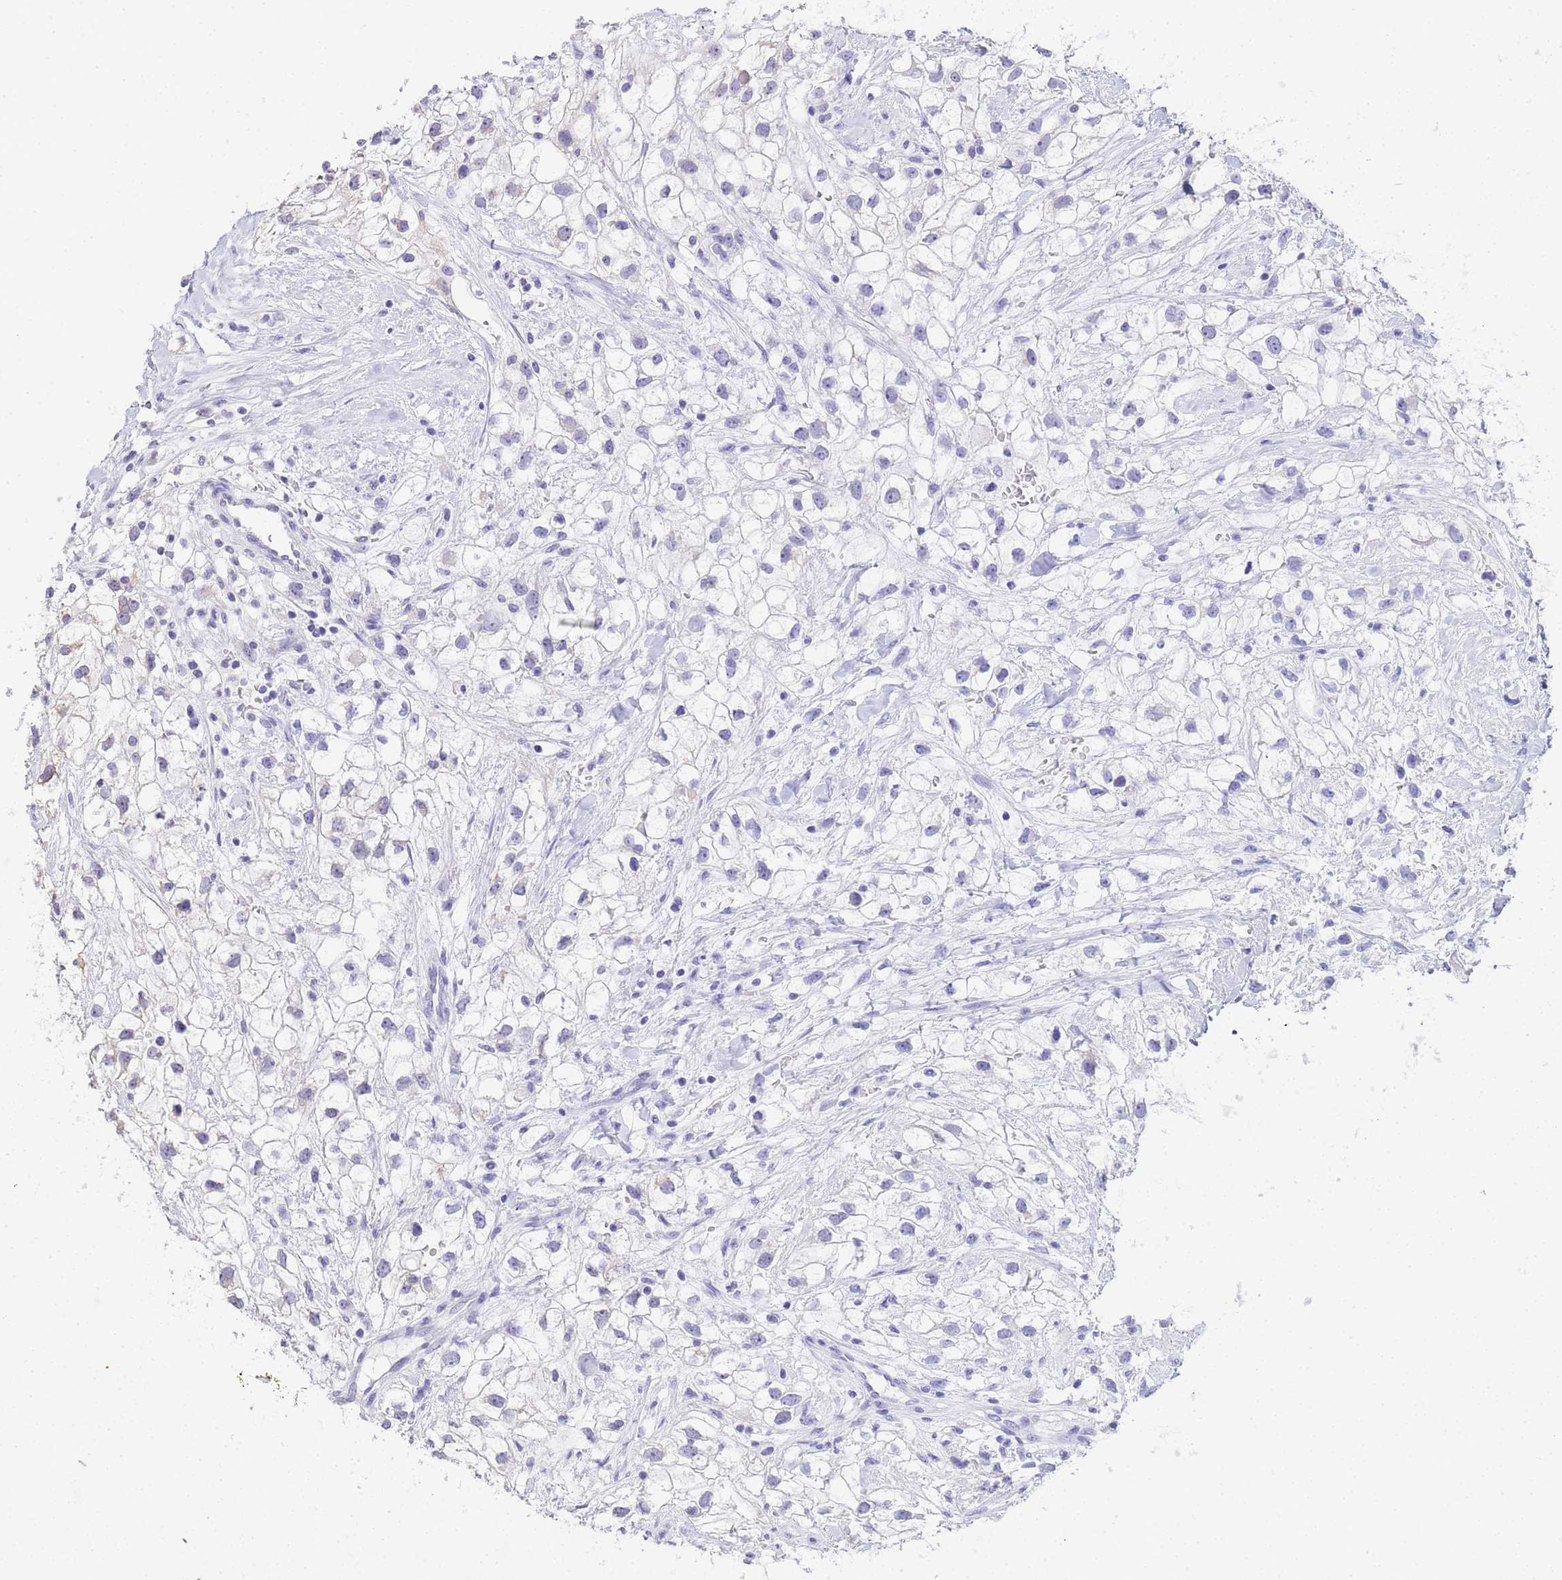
{"staining": {"intensity": "negative", "quantity": "none", "location": "none"}, "tissue": "renal cancer", "cell_type": "Tumor cells", "image_type": "cancer", "snomed": [{"axis": "morphology", "description": "Adenocarcinoma, NOS"}, {"axis": "topography", "description": "Kidney"}], "caption": "Immunohistochemistry photomicrograph of renal cancer (adenocarcinoma) stained for a protein (brown), which displays no expression in tumor cells.", "gene": "MYL7", "patient": {"sex": "male", "age": 59}}